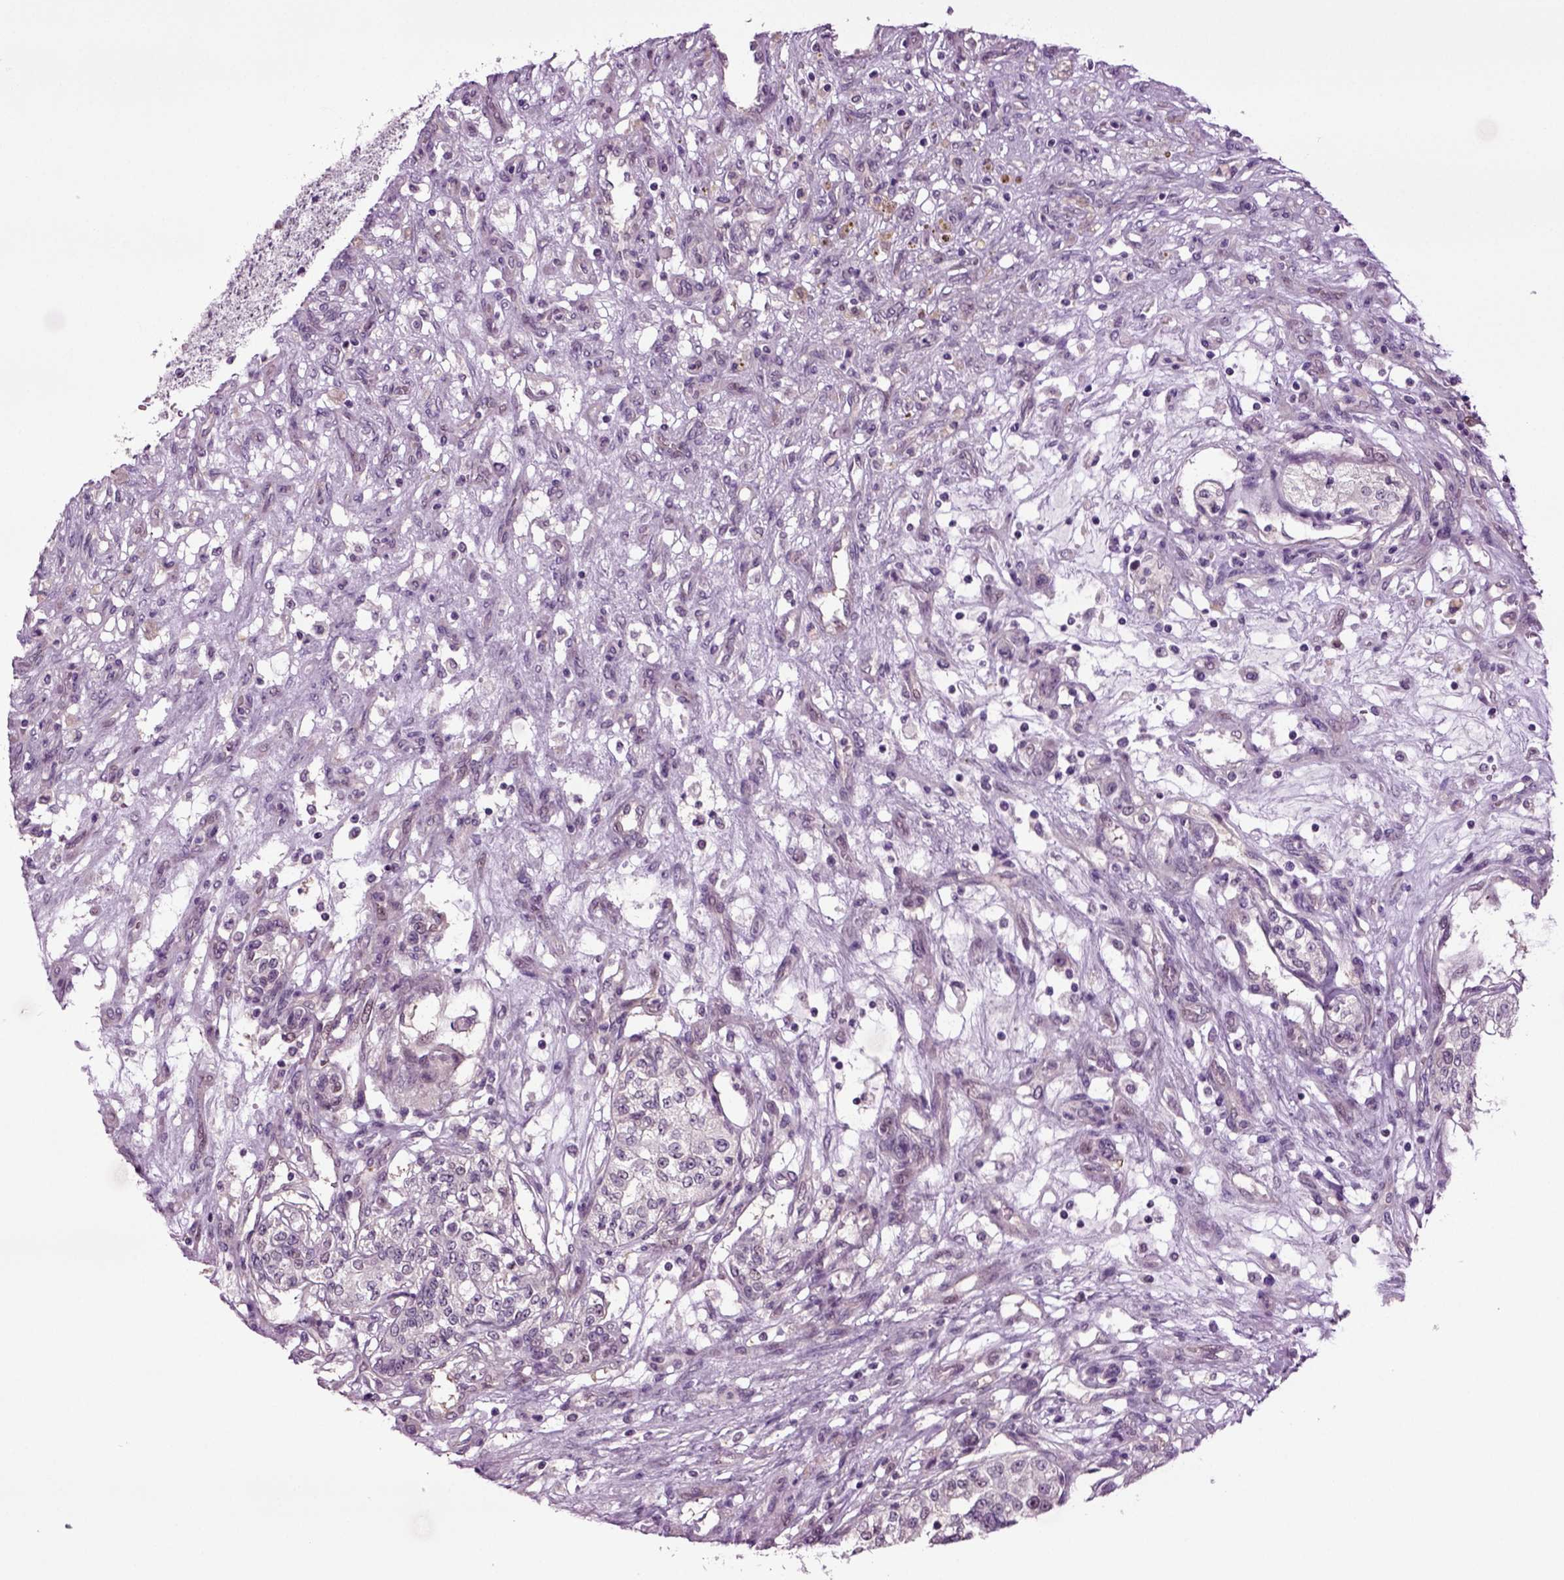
{"staining": {"intensity": "negative", "quantity": "none", "location": "none"}, "tissue": "renal cancer", "cell_type": "Tumor cells", "image_type": "cancer", "snomed": [{"axis": "morphology", "description": "Adenocarcinoma, NOS"}, {"axis": "topography", "description": "Kidney"}], "caption": "IHC image of human renal adenocarcinoma stained for a protein (brown), which reveals no expression in tumor cells.", "gene": "PLCH2", "patient": {"sex": "female", "age": 63}}